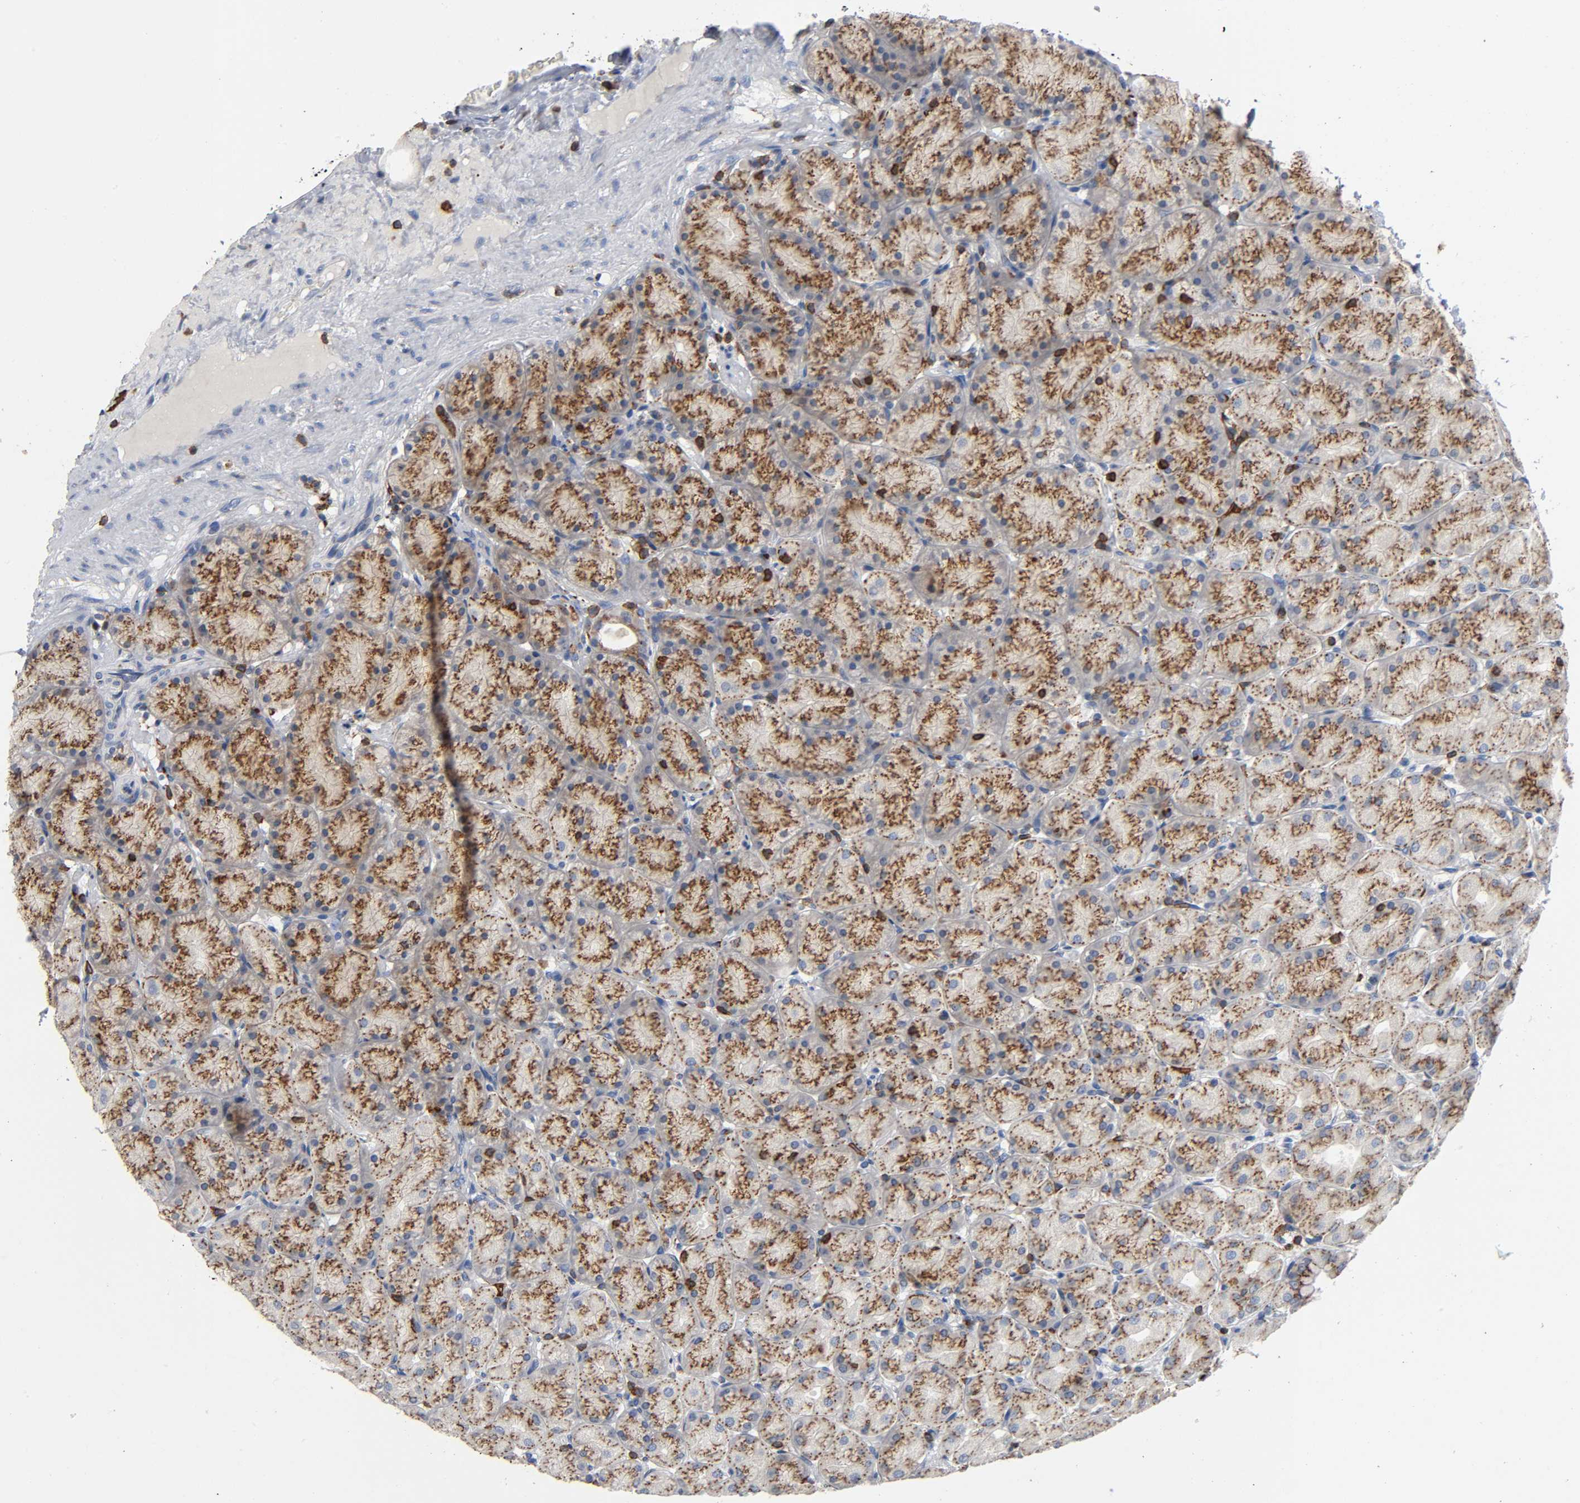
{"staining": {"intensity": "strong", "quantity": ">75%", "location": "cytoplasmic/membranous"}, "tissue": "stomach", "cell_type": "Glandular cells", "image_type": "normal", "snomed": [{"axis": "morphology", "description": "Normal tissue, NOS"}, {"axis": "topography", "description": "Stomach, upper"}], "caption": "High-power microscopy captured an immunohistochemistry (IHC) histopathology image of normal stomach, revealing strong cytoplasmic/membranous positivity in about >75% of glandular cells. Immunohistochemistry stains the protein of interest in brown and the nuclei are stained blue.", "gene": "CAPN10", "patient": {"sex": "female", "age": 56}}